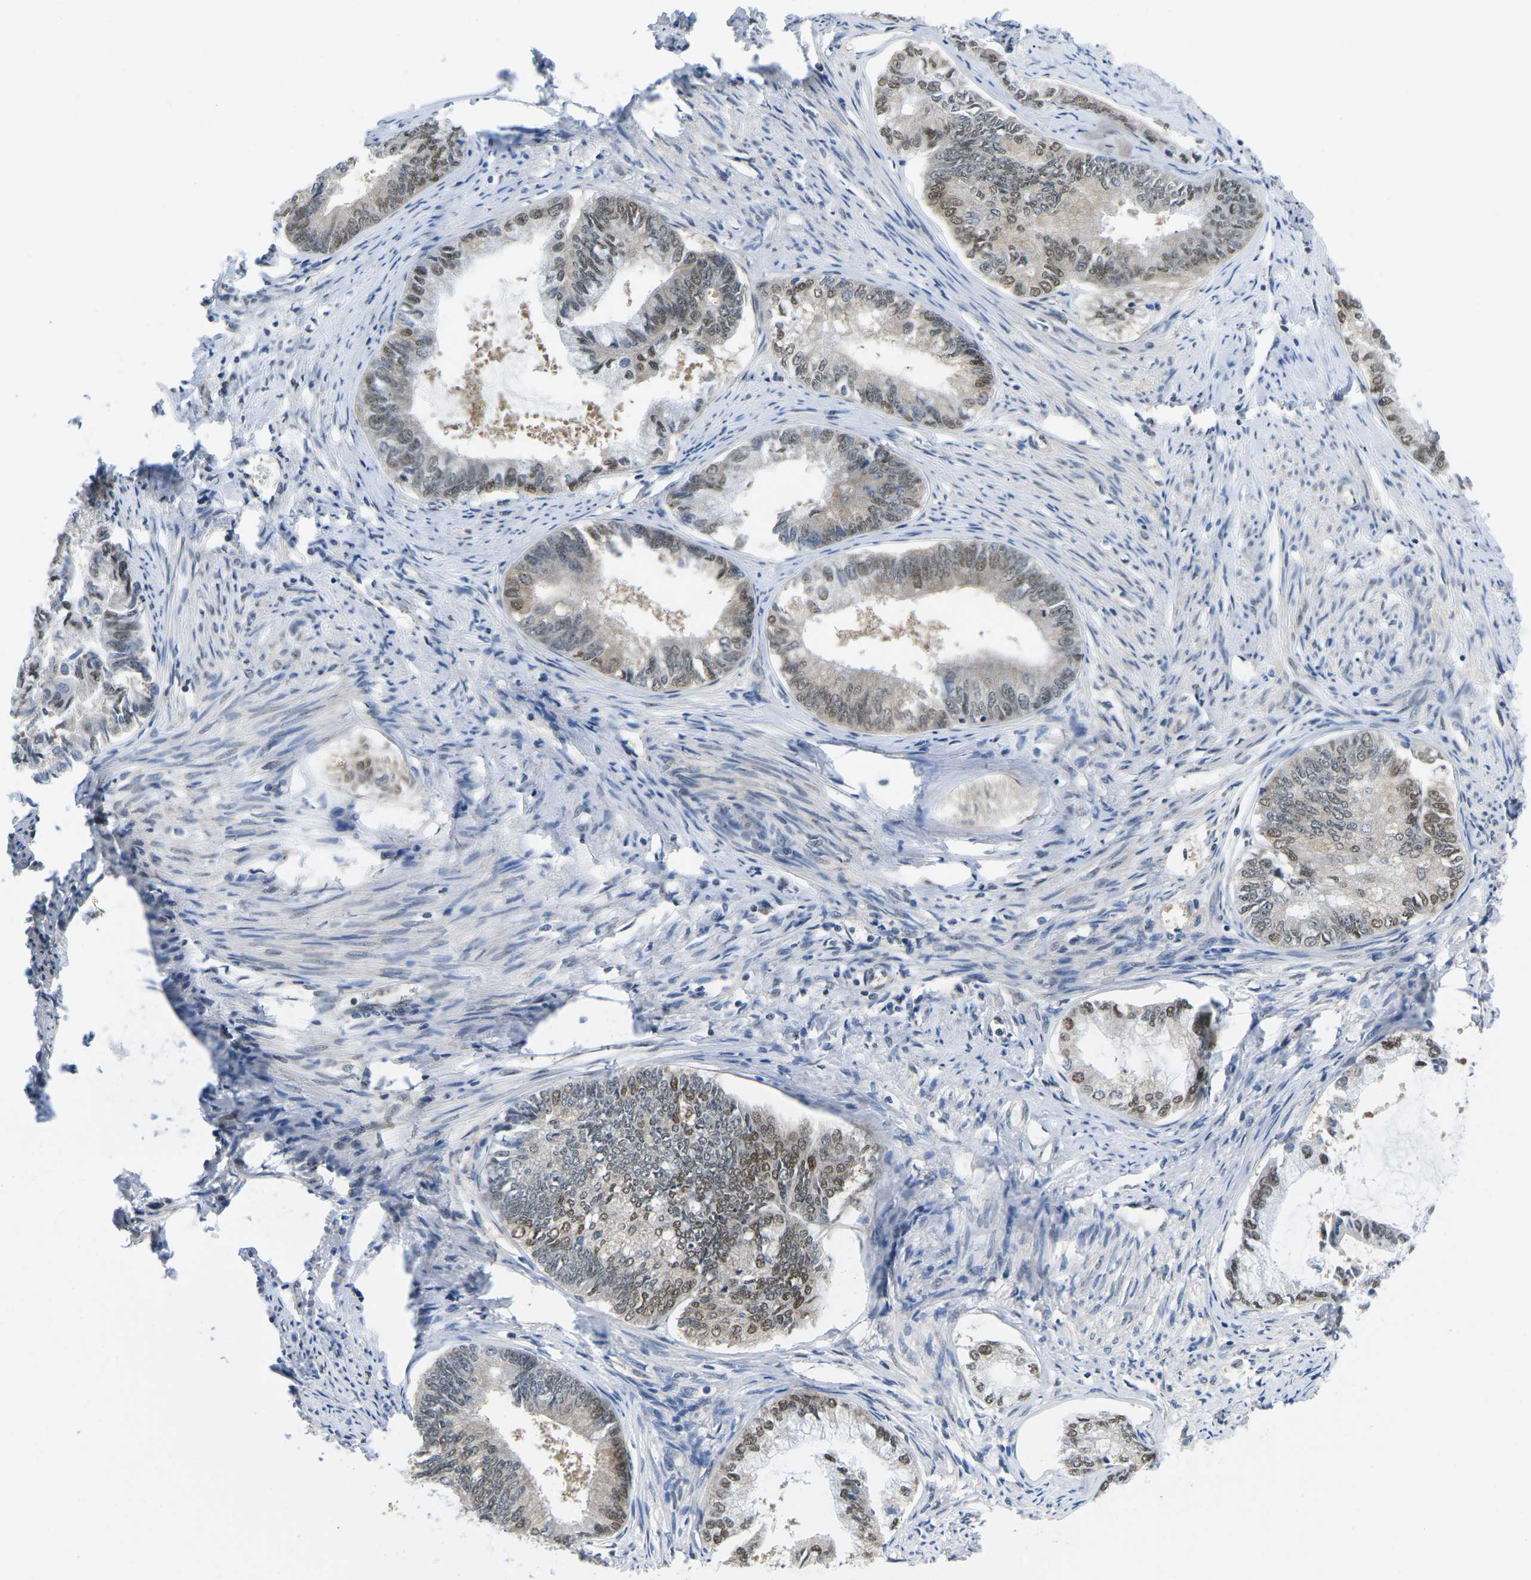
{"staining": {"intensity": "moderate", "quantity": "25%-75%", "location": "nuclear"}, "tissue": "endometrial cancer", "cell_type": "Tumor cells", "image_type": "cancer", "snomed": [{"axis": "morphology", "description": "Adenocarcinoma, NOS"}, {"axis": "topography", "description": "Endometrium"}], "caption": "Immunohistochemistry histopathology image of neoplastic tissue: human endometrial cancer stained using IHC reveals medium levels of moderate protein expression localized specifically in the nuclear of tumor cells, appearing as a nuclear brown color.", "gene": "UBA7", "patient": {"sex": "female", "age": 86}}